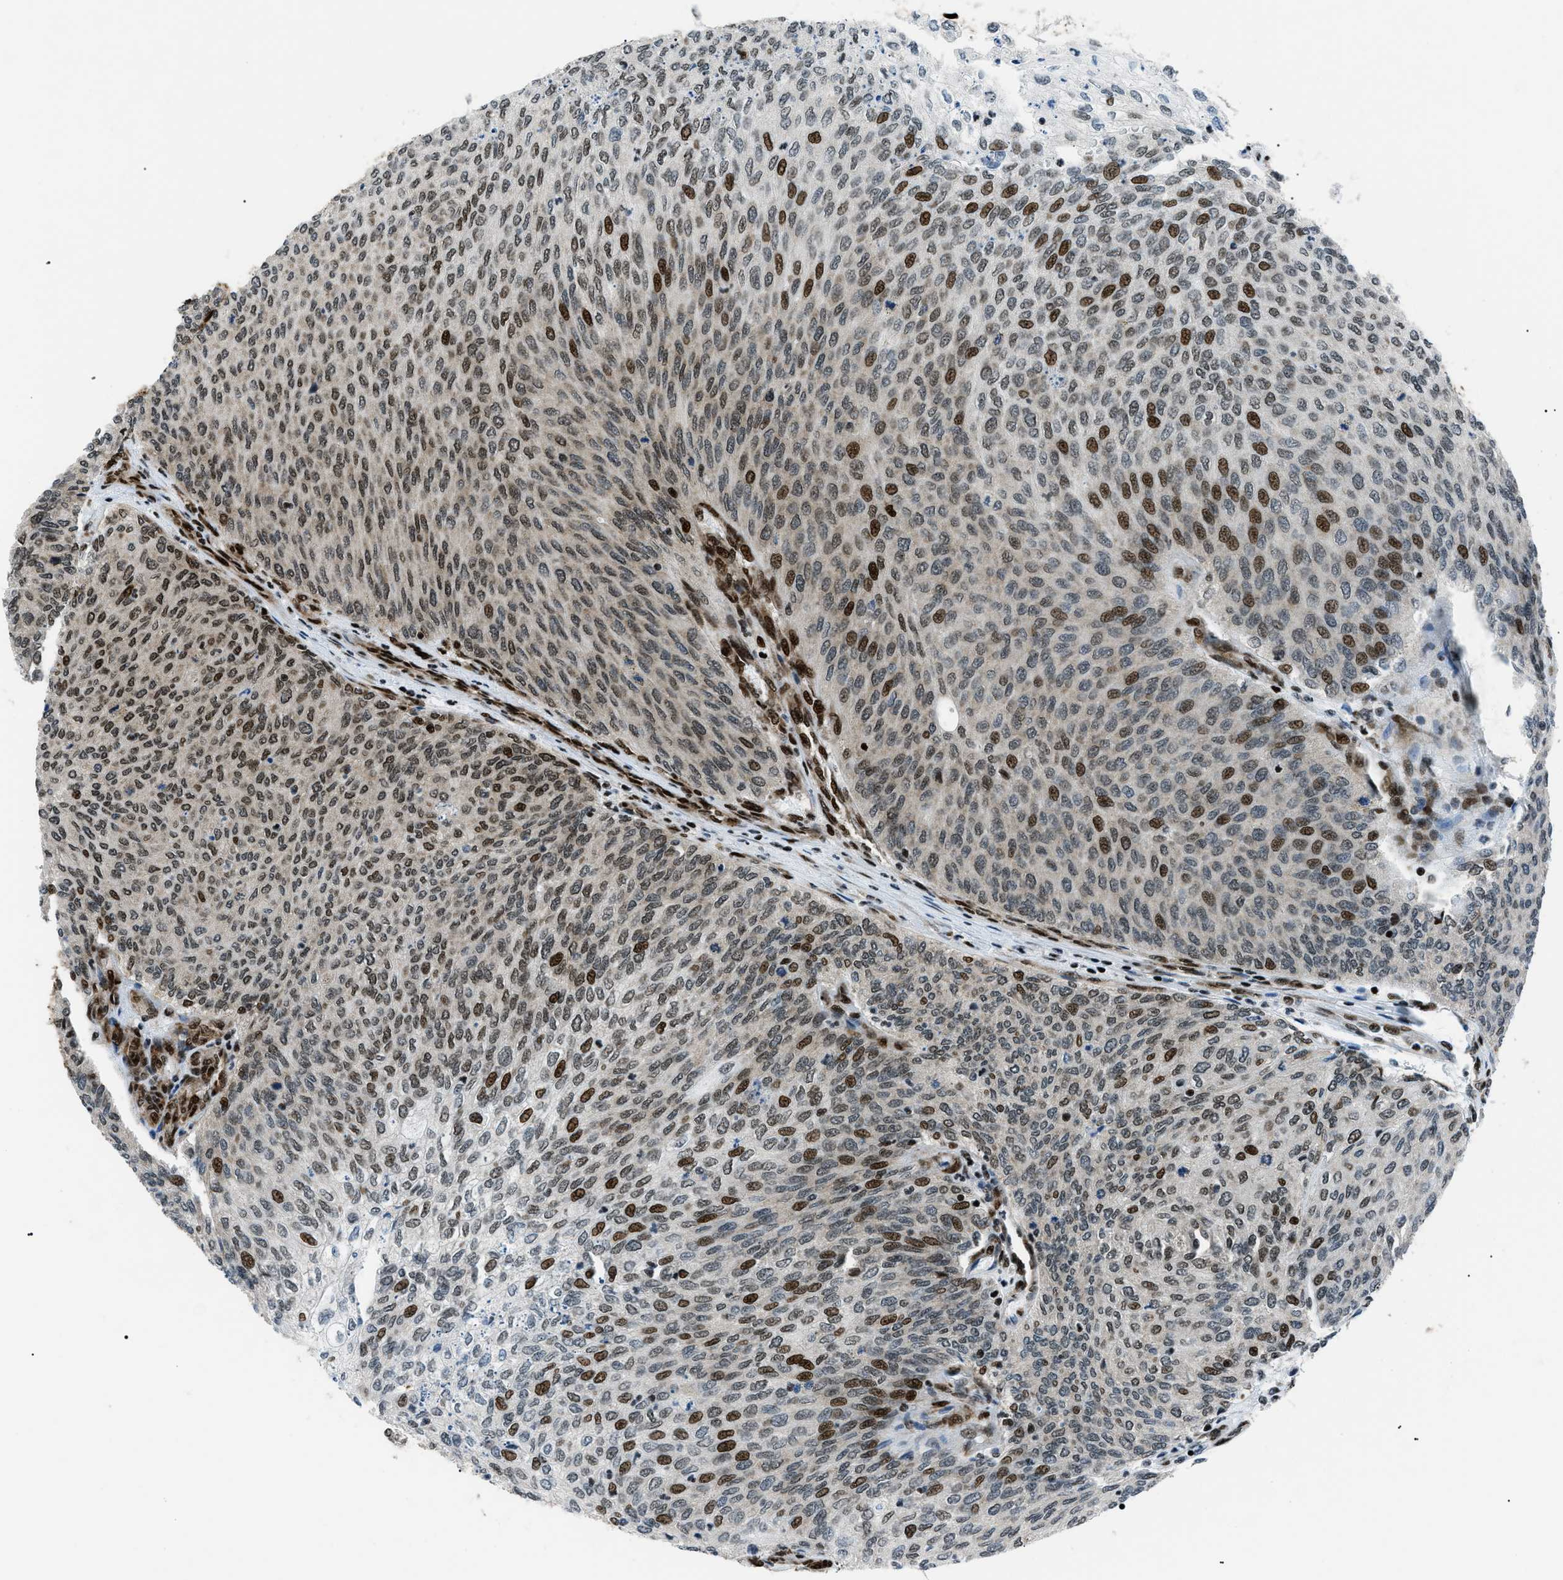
{"staining": {"intensity": "strong", "quantity": "<25%", "location": "nuclear"}, "tissue": "urothelial cancer", "cell_type": "Tumor cells", "image_type": "cancer", "snomed": [{"axis": "morphology", "description": "Urothelial carcinoma, Low grade"}, {"axis": "topography", "description": "Urinary bladder"}], "caption": "Tumor cells reveal medium levels of strong nuclear positivity in about <25% of cells in human low-grade urothelial carcinoma. (Brightfield microscopy of DAB IHC at high magnification).", "gene": "HNRNPK", "patient": {"sex": "female", "age": 79}}